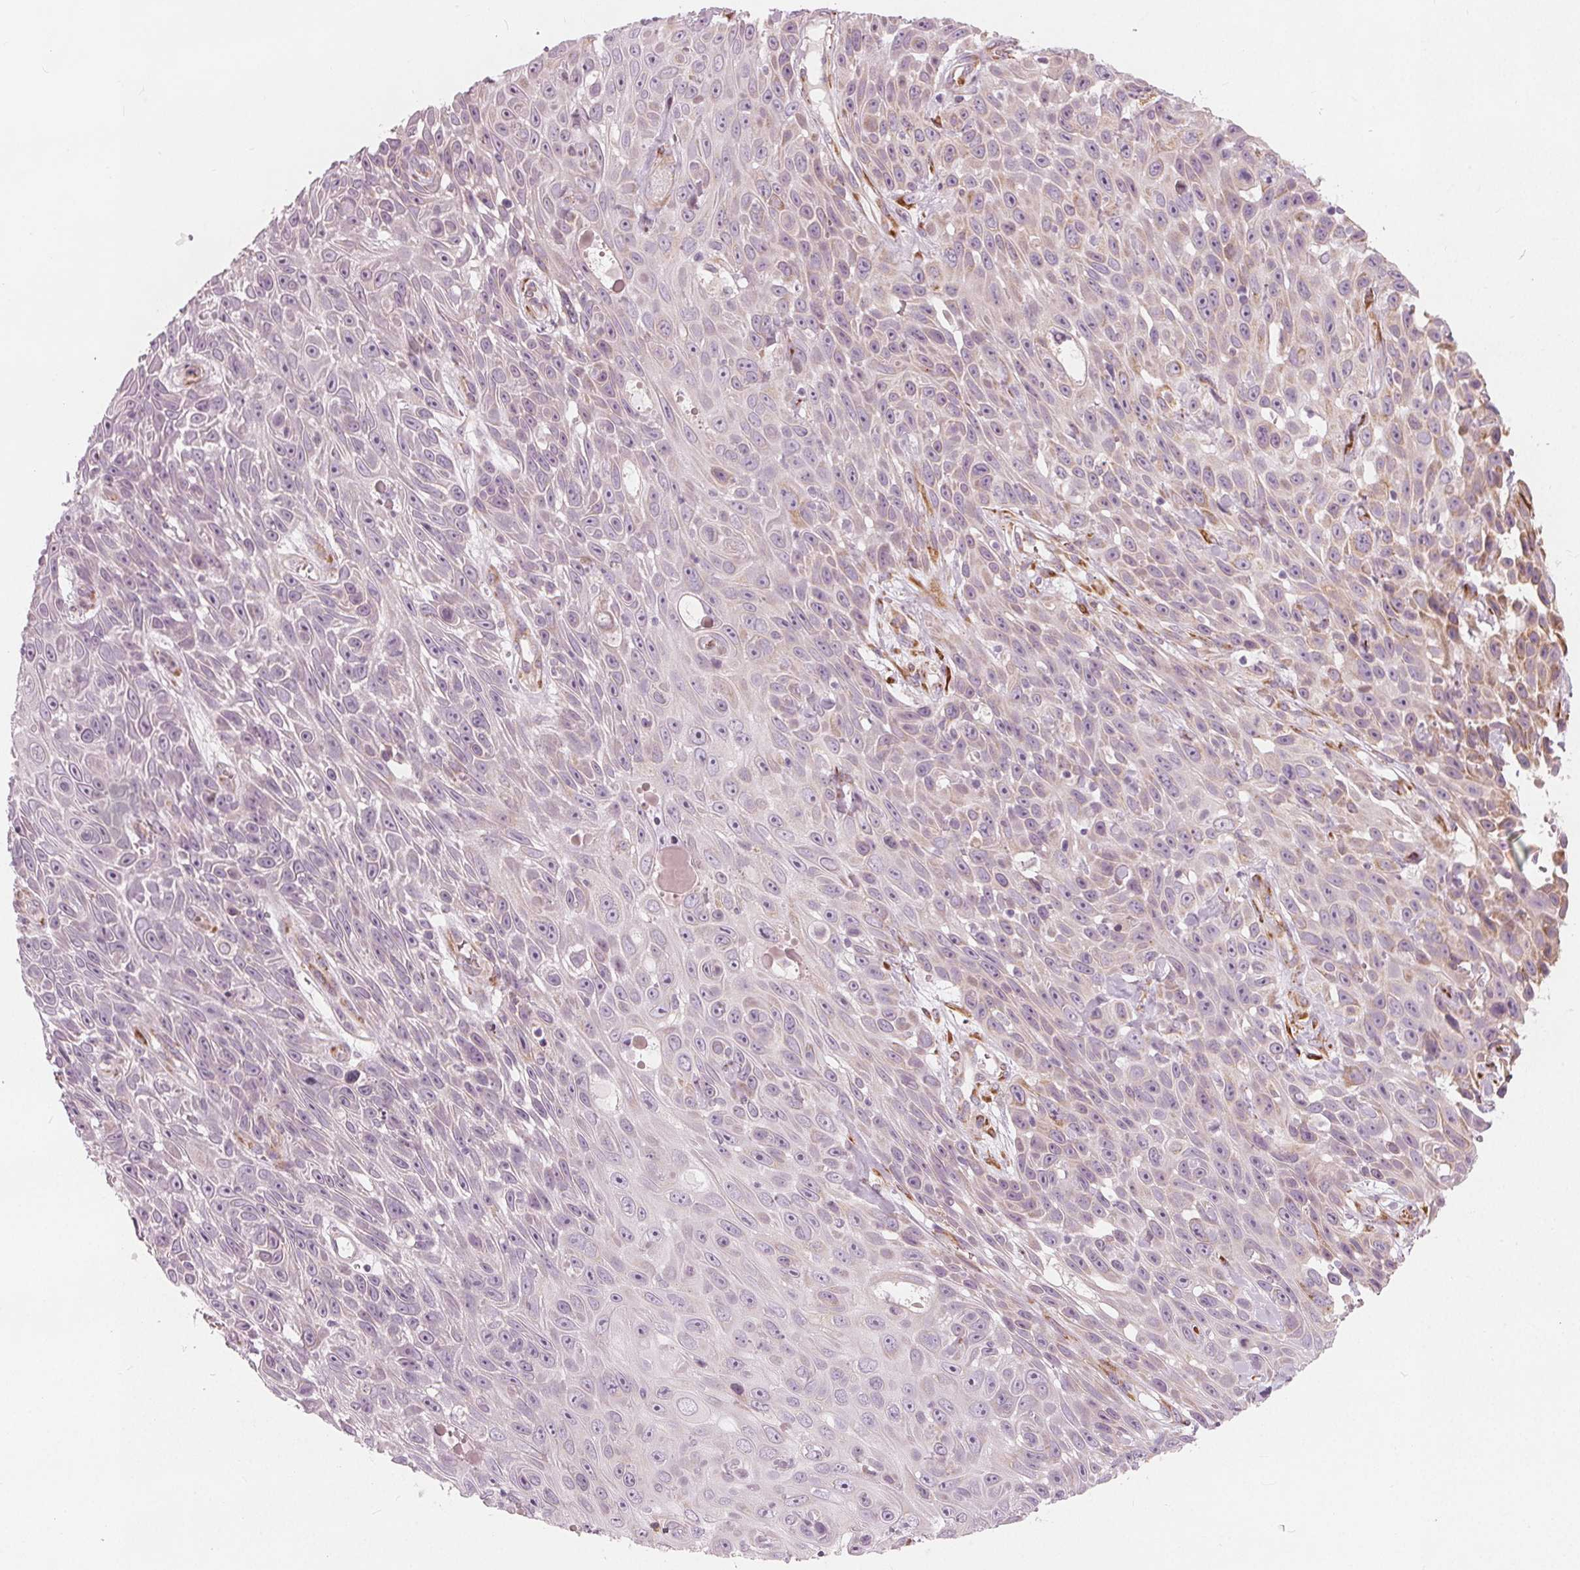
{"staining": {"intensity": "negative", "quantity": "none", "location": "none"}, "tissue": "skin cancer", "cell_type": "Tumor cells", "image_type": "cancer", "snomed": [{"axis": "morphology", "description": "Squamous cell carcinoma, NOS"}, {"axis": "topography", "description": "Skin"}], "caption": "Immunohistochemistry of human squamous cell carcinoma (skin) shows no staining in tumor cells.", "gene": "BRSK1", "patient": {"sex": "male", "age": 82}}